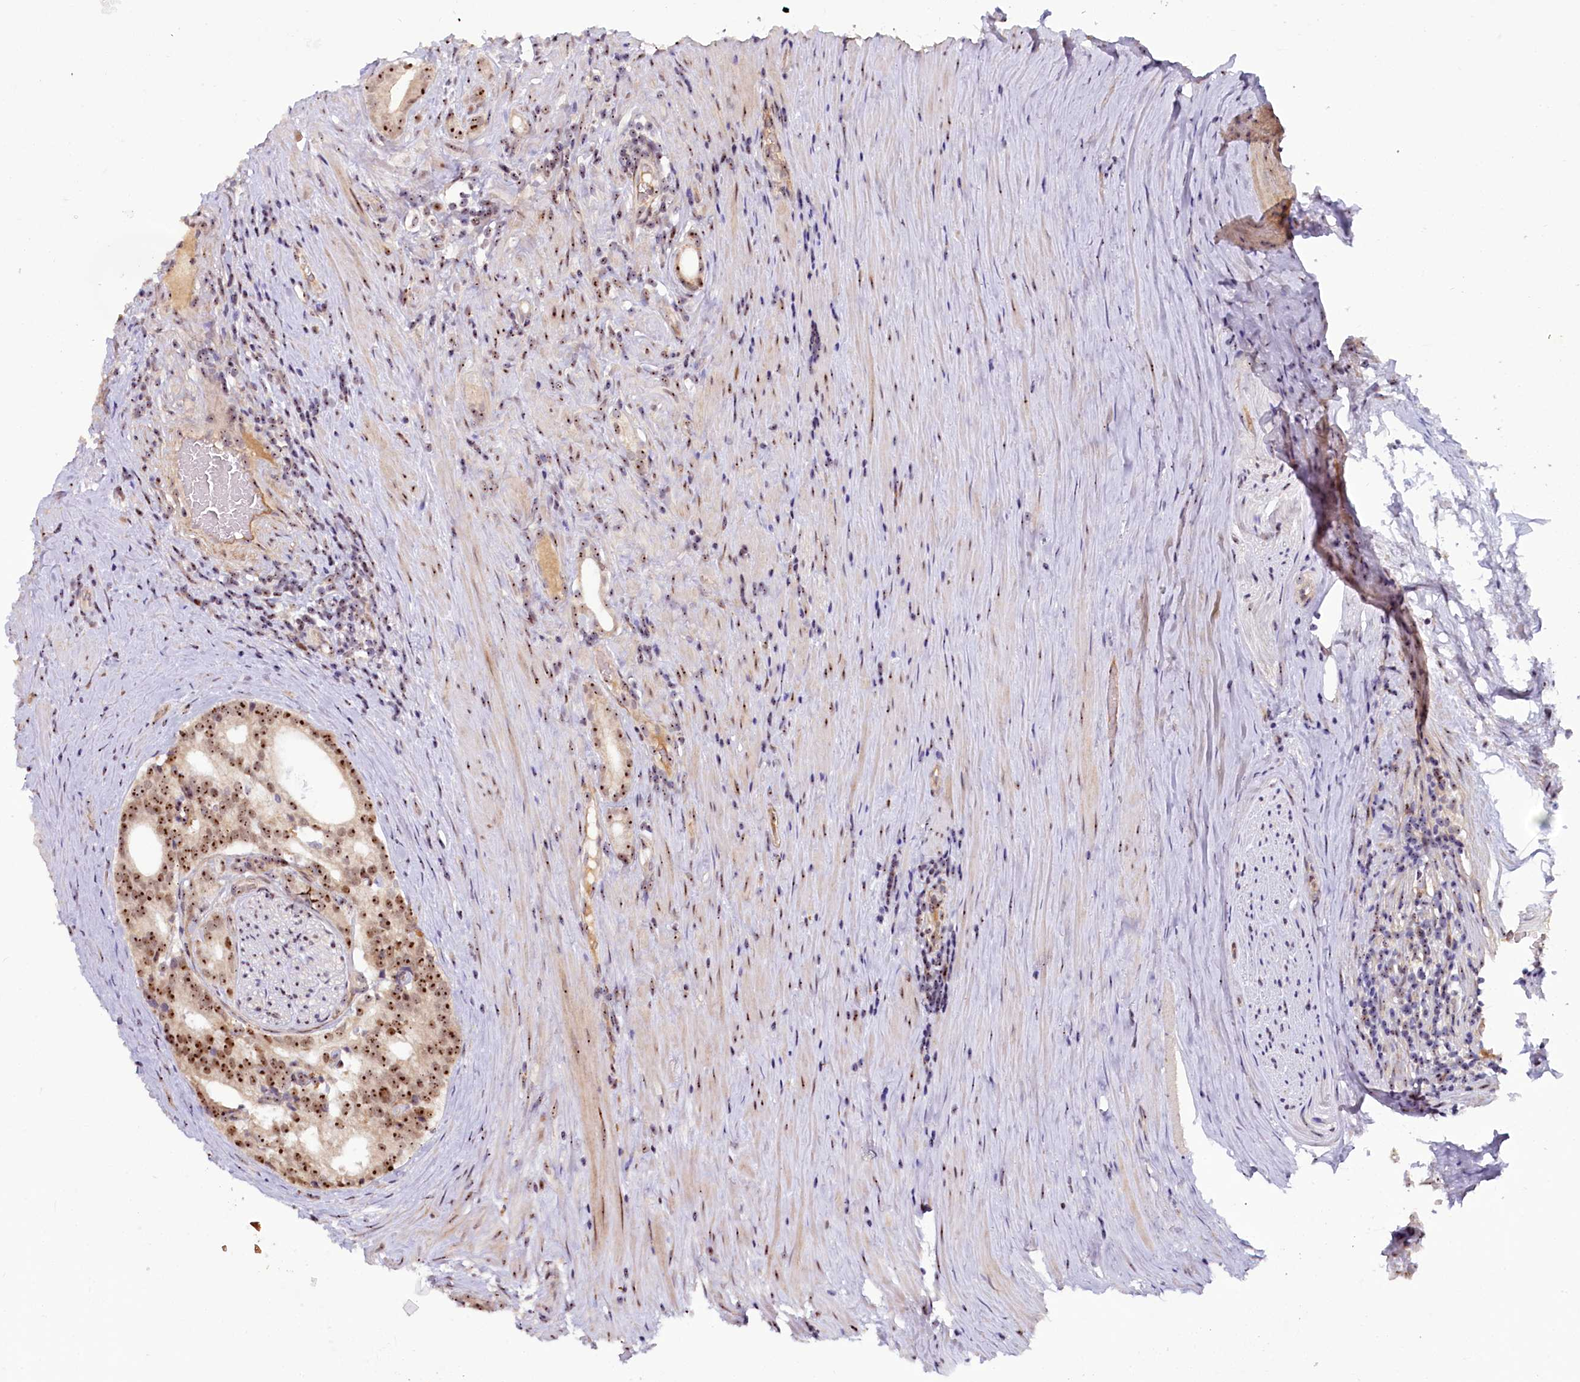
{"staining": {"intensity": "strong", "quantity": ">75%", "location": "nuclear"}, "tissue": "prostate cancer", "cell_type": "Tumor cells", "image_type": "cancer", "snomed": [{"axis": "morphology", "description": "Adenocarcinoma, Low grade"}, {"axis": "topography", "description": "Prostate"}], "caption": "Brown immunohistochemical staining in prostate cancer (adenocarcinoma (low-grade)) displays strong nuclear positivity in approximately >75% of tumor cells.", "gene": "TCOF1", "patient": {"sex": "male", "age": 71}}